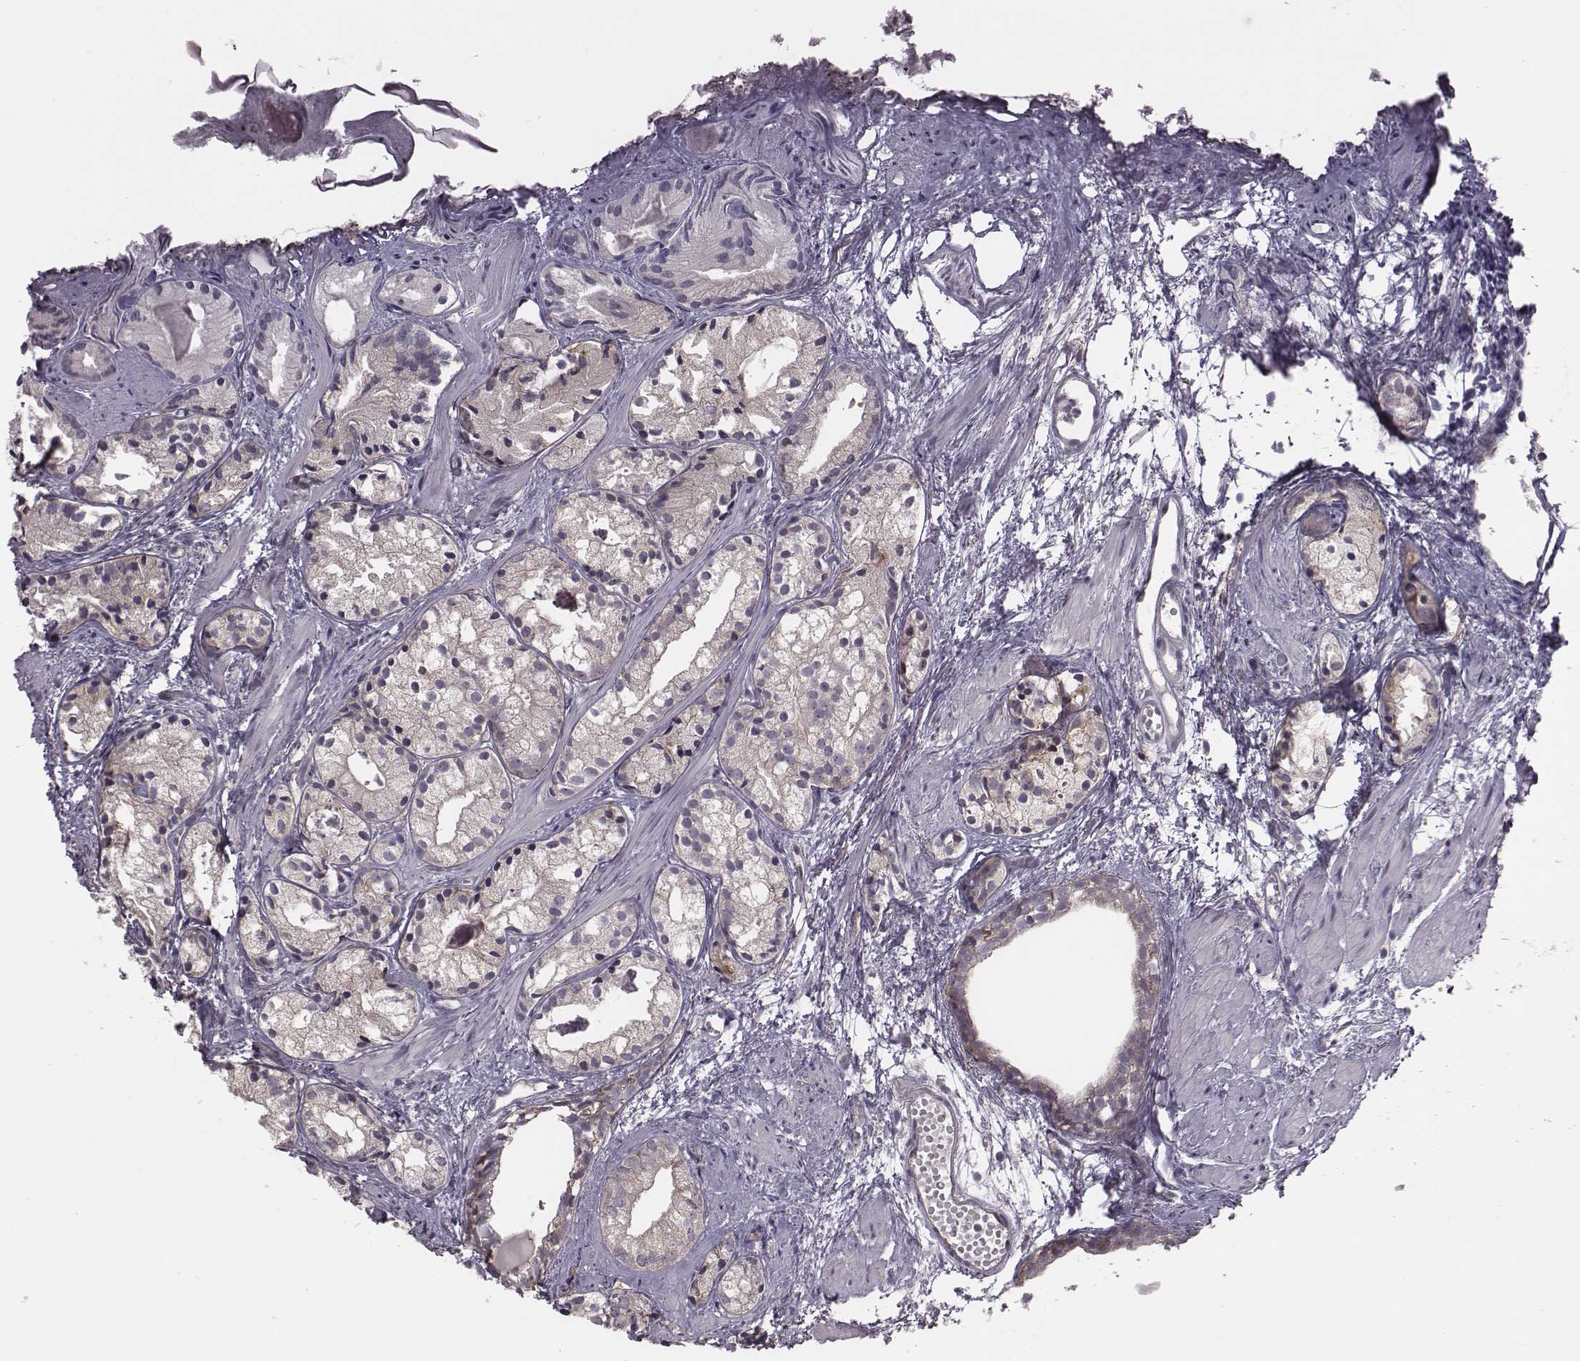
{"staining": {"intensity": "weak", "quantity": "<25%", "location": "cytoplasmic/membranous"}, "tissue": "prostate cancer", "cell_type": "Tumor cells", "image_type": "cancer", "snomed": [{"axis": "morphology", "description": "Adenocarcinoma, High grade"}, {"axis": "topography", "description": "Prostate"}], "caption": "Photomicrograph shows no protein staining in tumor cells of prostate cancer (adenocarcinoma (high-grade)) tissue.", "gene": "BICDL1", "patient": {"sex": "male", "age": 85}}